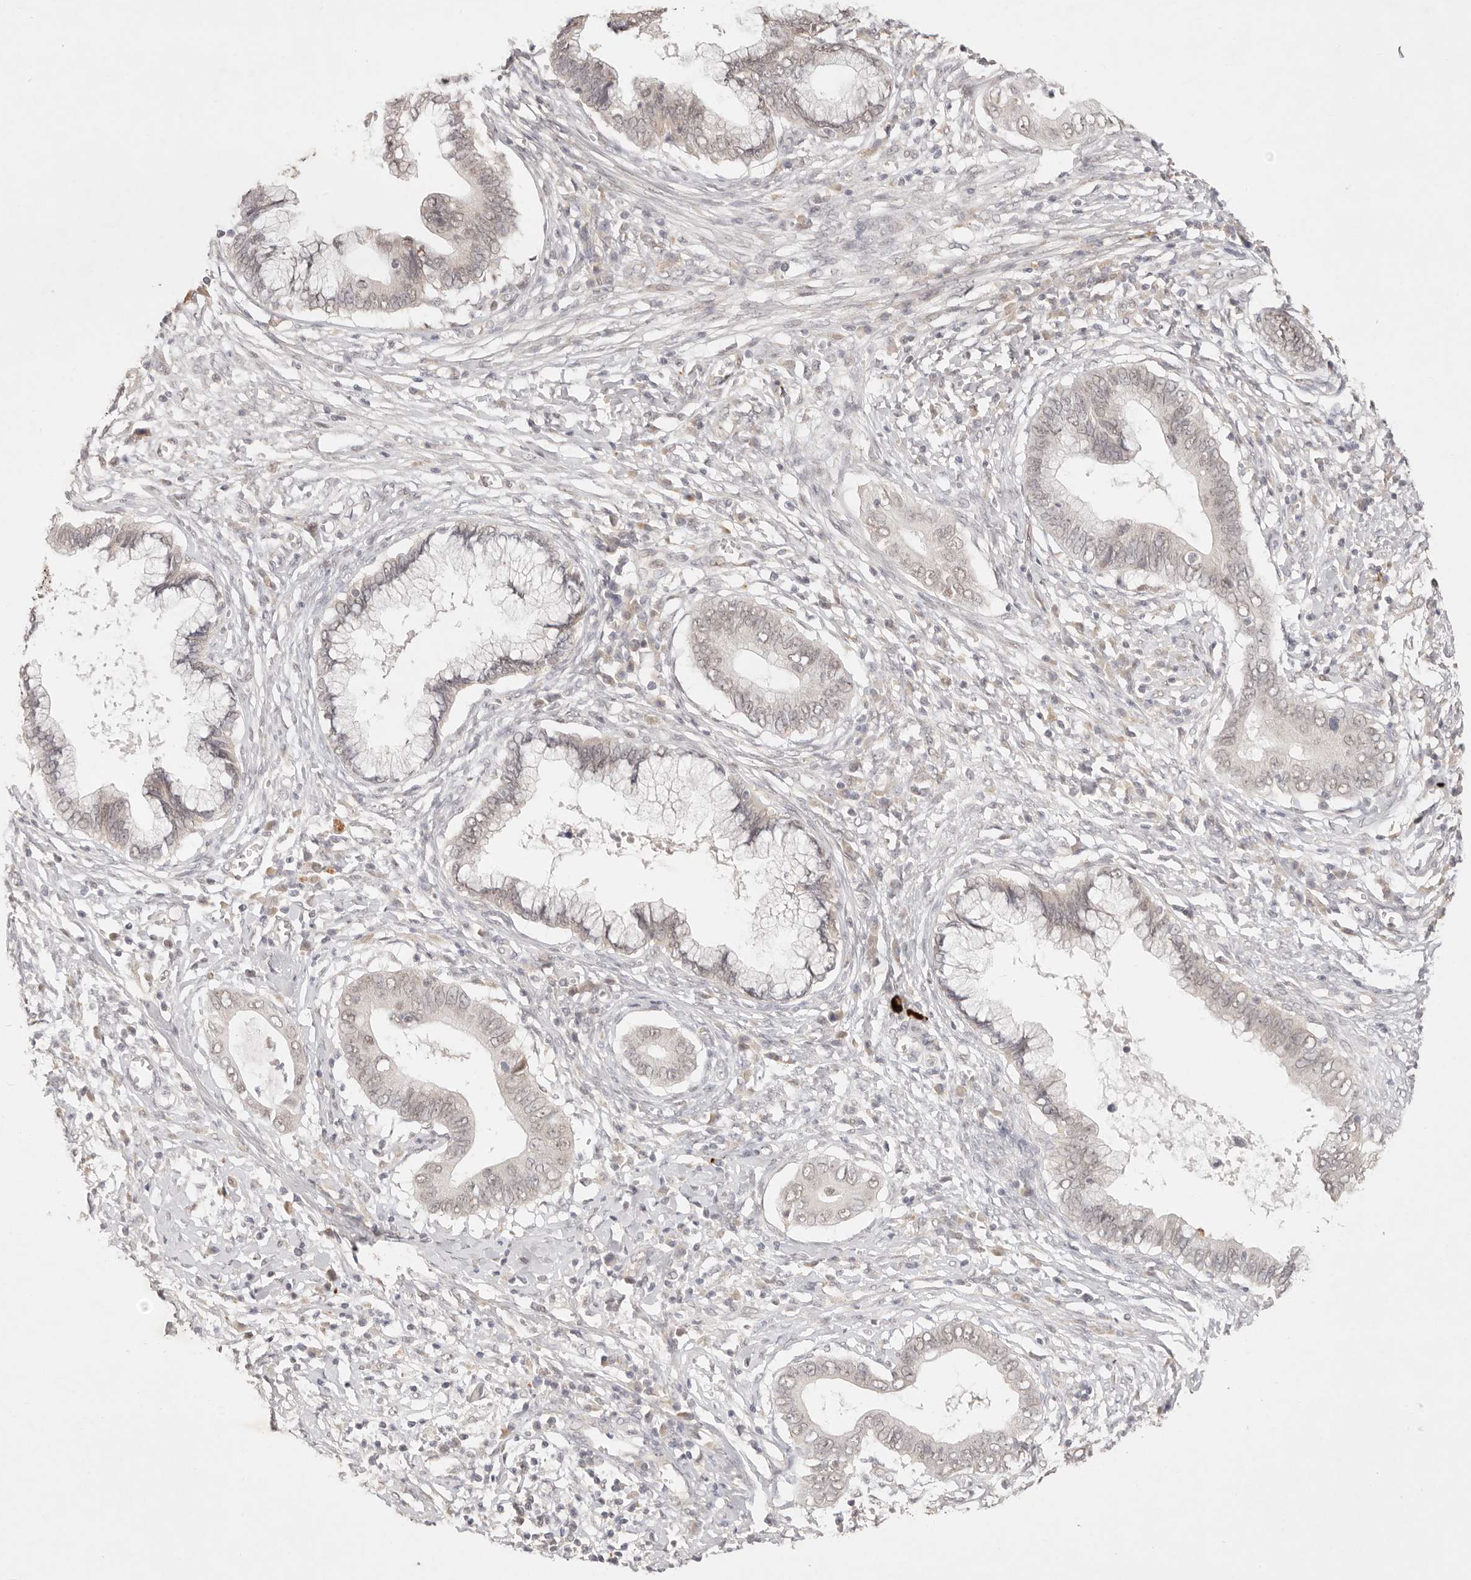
{"staining": {"intensity": "negative", "quantity": "none", "location": "none"}, "tissue": "cervical cancer", "cell_type": "Tumor cells", "image_type": "cancer", "snomed": [{"axis": "morphology", "description": "Adenocarcinoma, NOS"}, {"axis": "topography", "description": "Cervix"}], "caption": "This is an IHC image of human cervical cancer. There is no positivity in tumor cells.", "gene": "GPR156", "patient": {"sex": "female", "age": 44}}